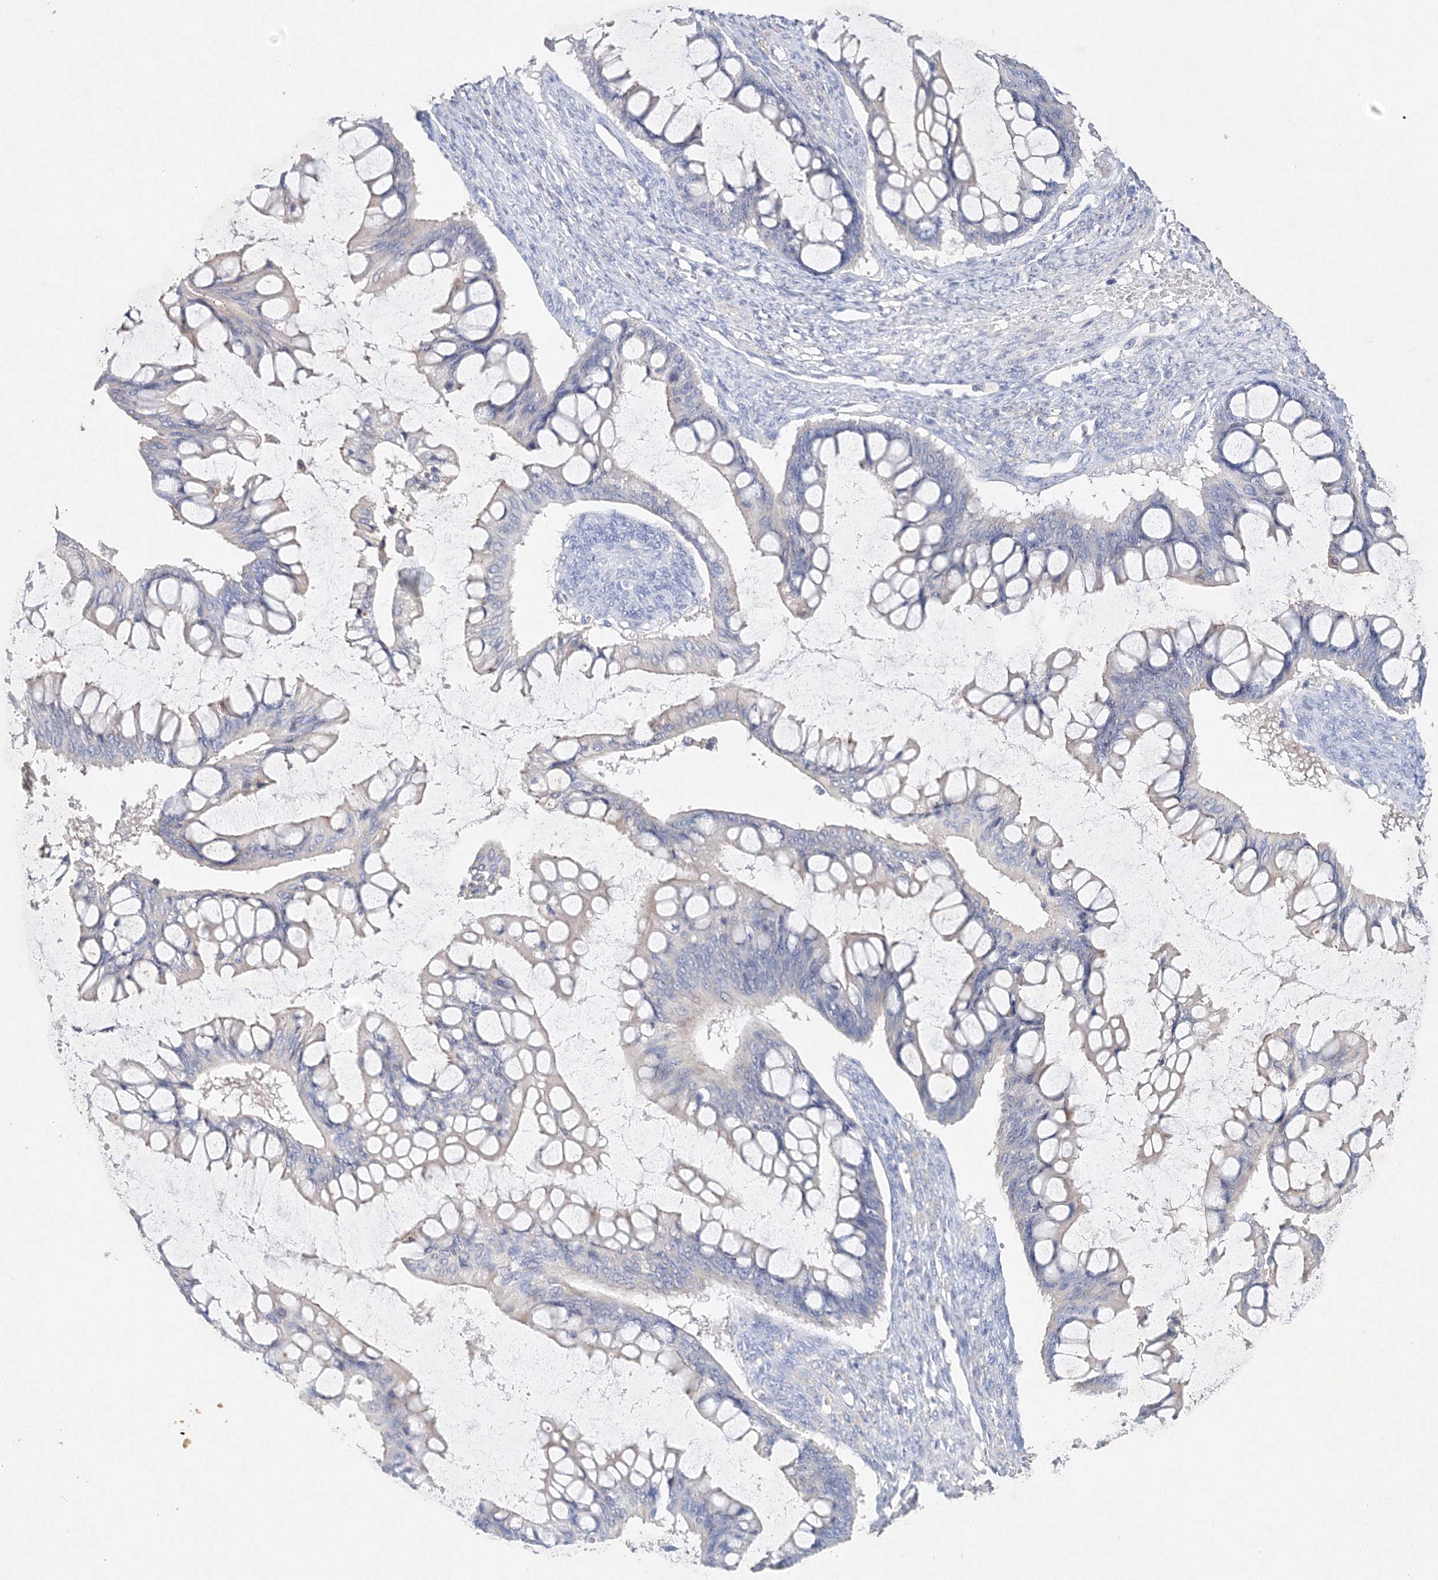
{"staining": {"intensity": "negative", "quantity": "none", "location": "none"}, "tissue": "ovarian cancer", "cell_type": "Tumor cells", "image_type": "cancer", "snomed": [{"axis": "morphology", "description": "Cystadenocarcinoma, mucinous, NOS"}, {"axis": "topography", "description": "Ovary"}], "caption": "DAB immunohistochemical staining of human ovarian cancer displays no significant positivity in tumor cells.", "gene": "GLS", "patient": {"sex": "female", "age": 73}}